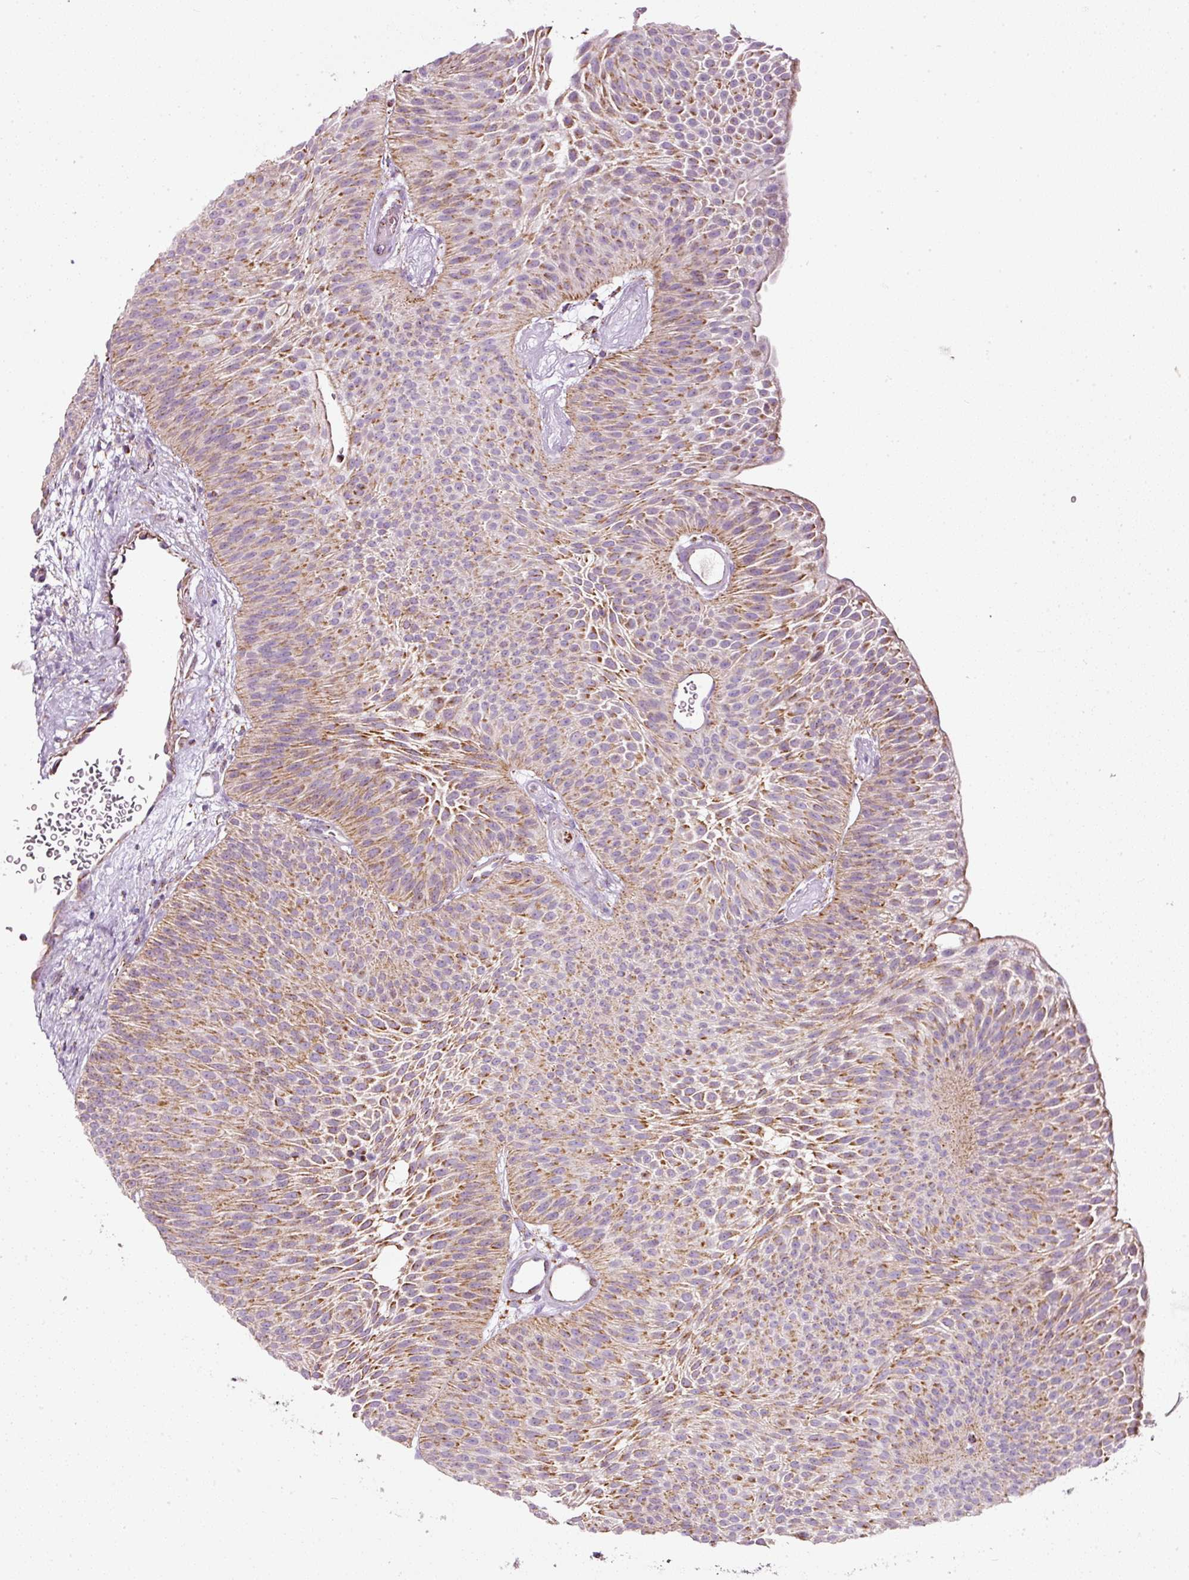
{"staining": {"intensity": "moderate", "quantity": ">75%", "location": "cytoplasmic/membranous"}, "tissue": "urothelial cancer", "cell_type": "Tumor cells", "image_type": "cancer", "snomed": [{"axis": "morphology", "description": "Urothelial carcinoma, Low grade"}, {"axis": "topography", "description": "Urinary bladder"}], "caption": "A brown stain shows moderate cytoplasmic/membranous staining of a protein in human urothelial cancer tumor cells. (DAB = brown stain, brightfield microscopy at high magnification).", "gene": "SDHA", "patient": {"sex": "female", "age": 60}}